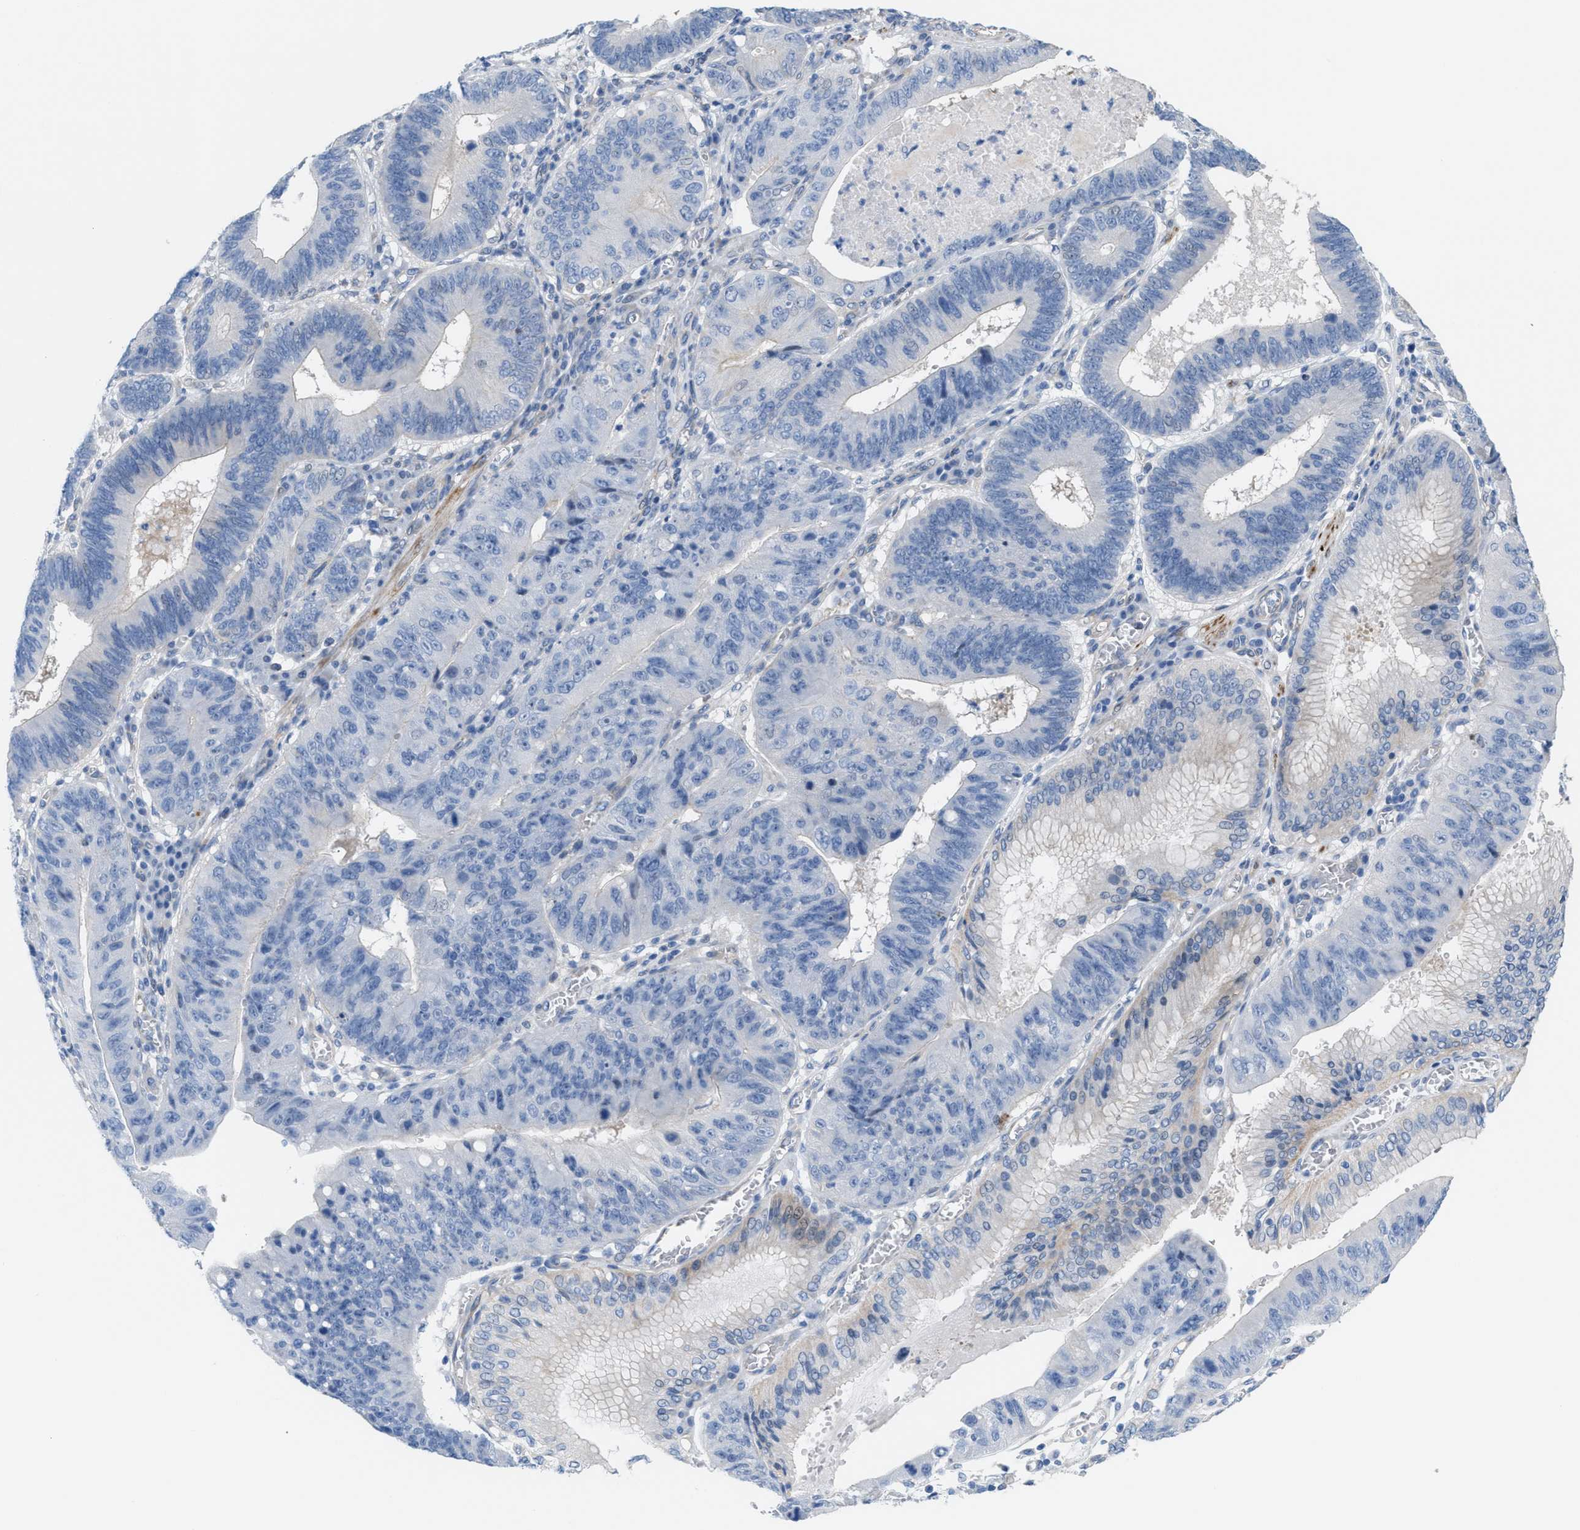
{"staining": {"intensity": "negative", "quantity": "none", "location": "none"}, "tissue": "stomach cancer", "cell_type": "Tumor cells", "image_type": "cancer", "snomed": [{"axis": "morphology", "description": "Adenocarcinoma, NOS"}, {"axis": "topography", "description": "Stomach"}], "caption": "The micrograph exhibits no significant positivity in tumor cells of stomach cancer.", "gene": "MPP3", "patient": {"sex": "male", "age": 59}}